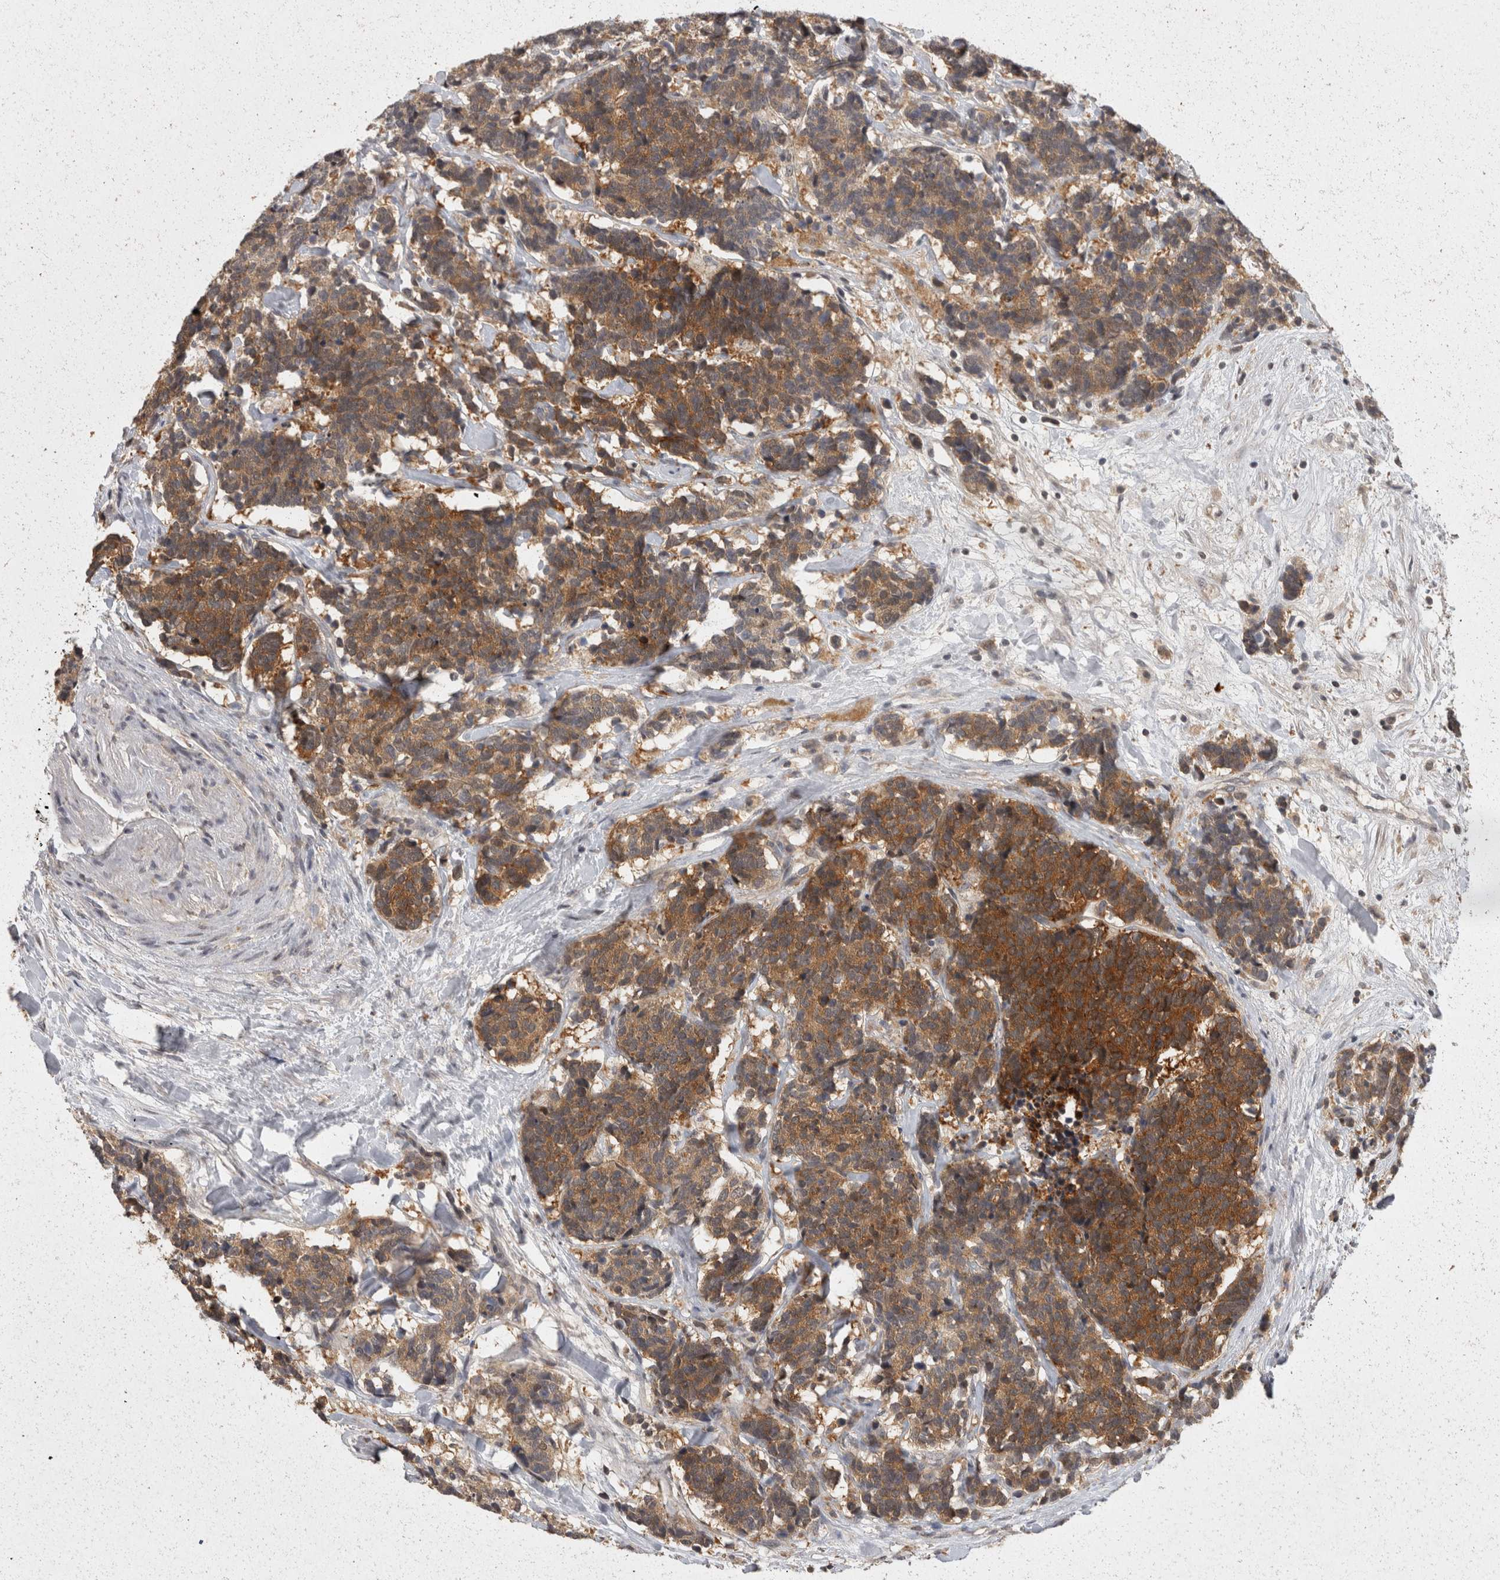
{"staining": {"intensity": "strong", "quantity": ">75%", "location": "cytoplasmic/membranous"}, "tissue": "carcinoid", "cell_type": "Tumor cells", "image_type": "cancer", "snomed": [{"axis": "morphology", "description": "Carcinoma, NOS"}, {"axis": "morphology", "description": "Carcinoid, malignant, NOS"}, {"axis": "topography", "description": "Urinary bladder"}], "caption": "Tumor cells exhibit strong cytoplasmic/membranous staining in about >75% of cells in carcinoid.", "gene": "ACAT2", "patient": {"sex": "male", "age": 57}}